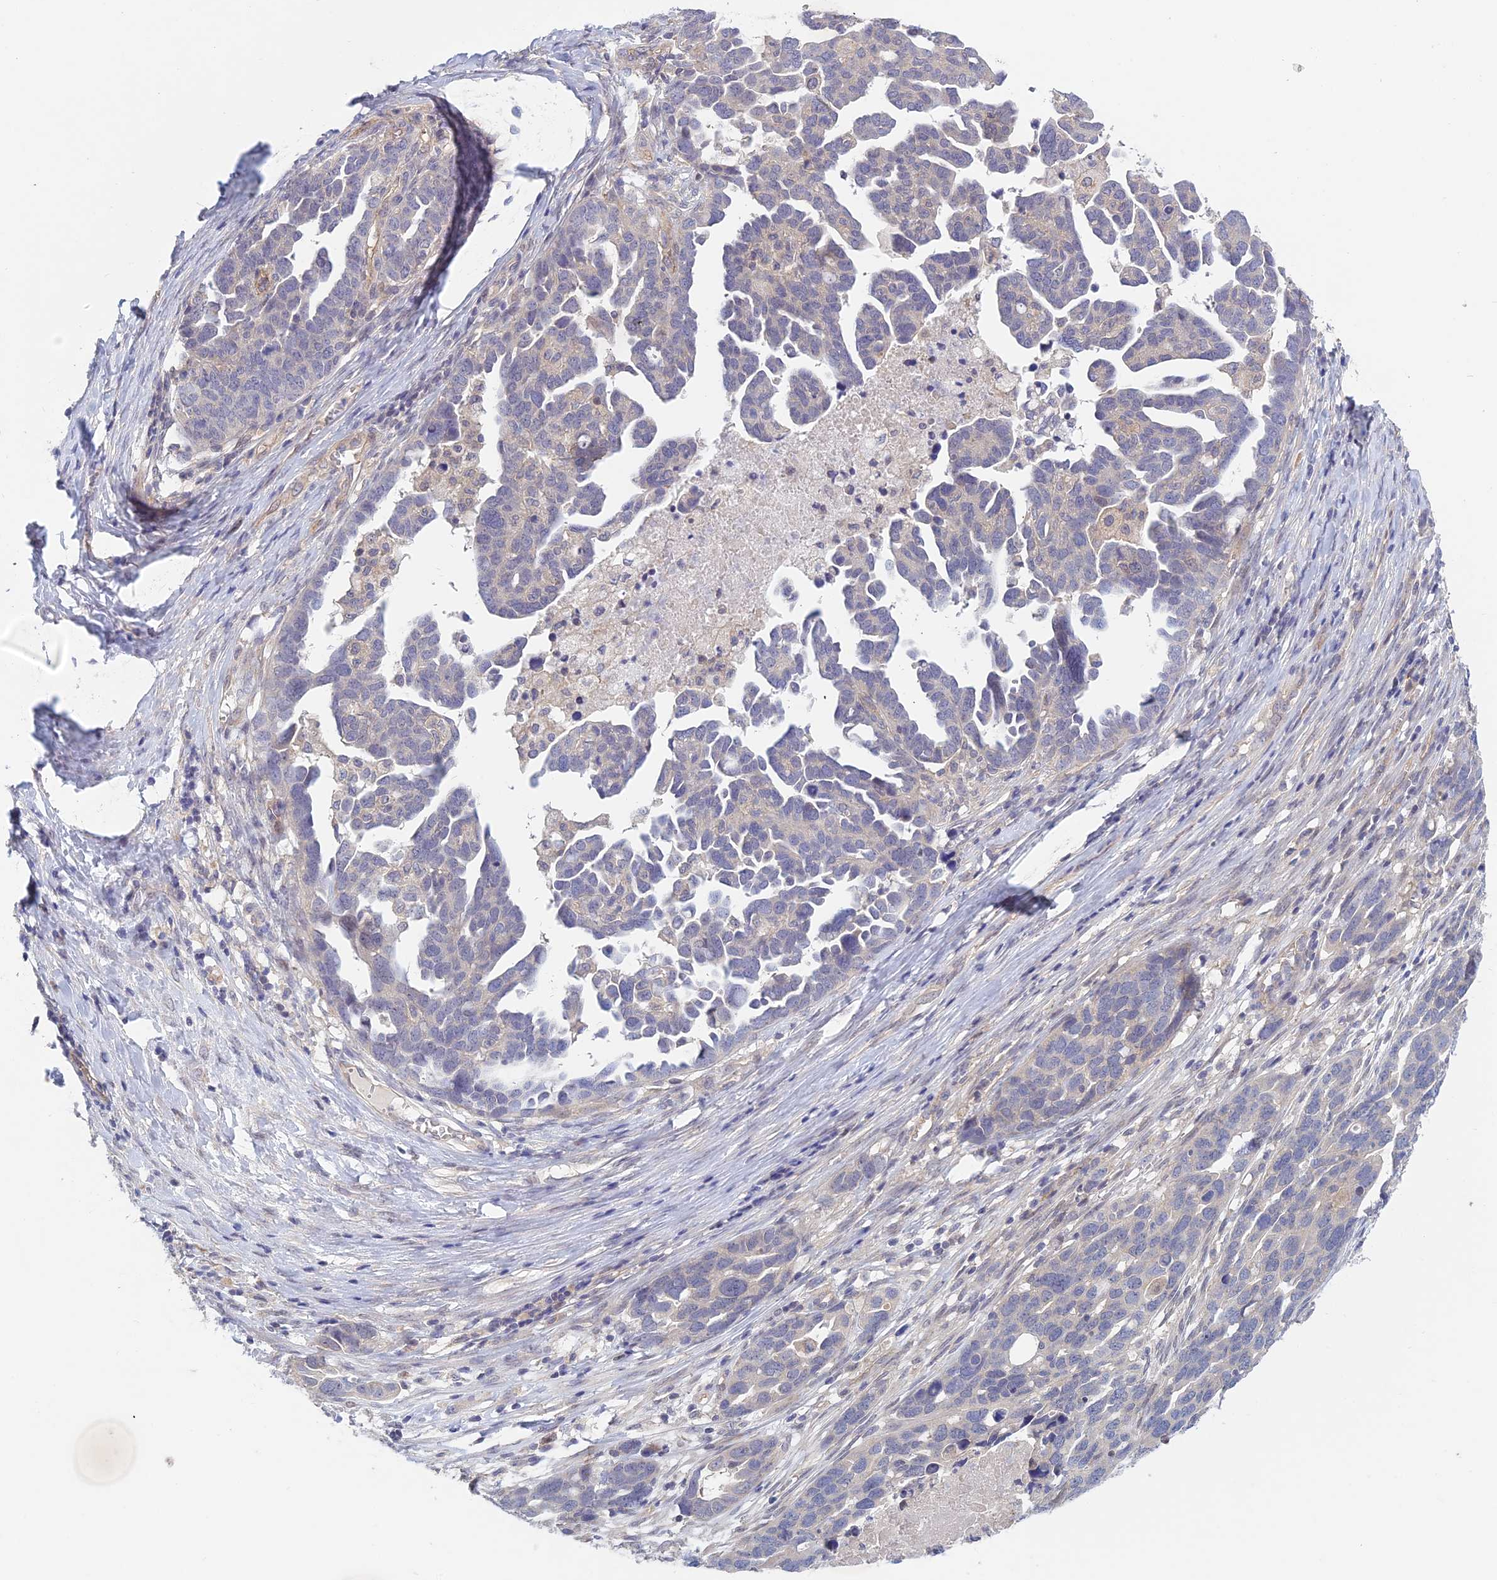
{"staining": {"intensity": "negative", "quantity": "none", "location": "none"}, "tissue": "ovarian cancer", "cell_type": "Tumor cells", "image_type": "cancer", "snomed": [{"axis": "morphology", "description": "Cystadenocarcinoma, serous, NOS"}, {"axis": "topography", "description": "Ovary"}], "caption": "Human ovarian cancer stained for a protein using immunohistochemistry (IHC) demonstrates no expression in tumor cells.", "gene": "METTL26", "patient": {"sex": "female", "age": 54}}